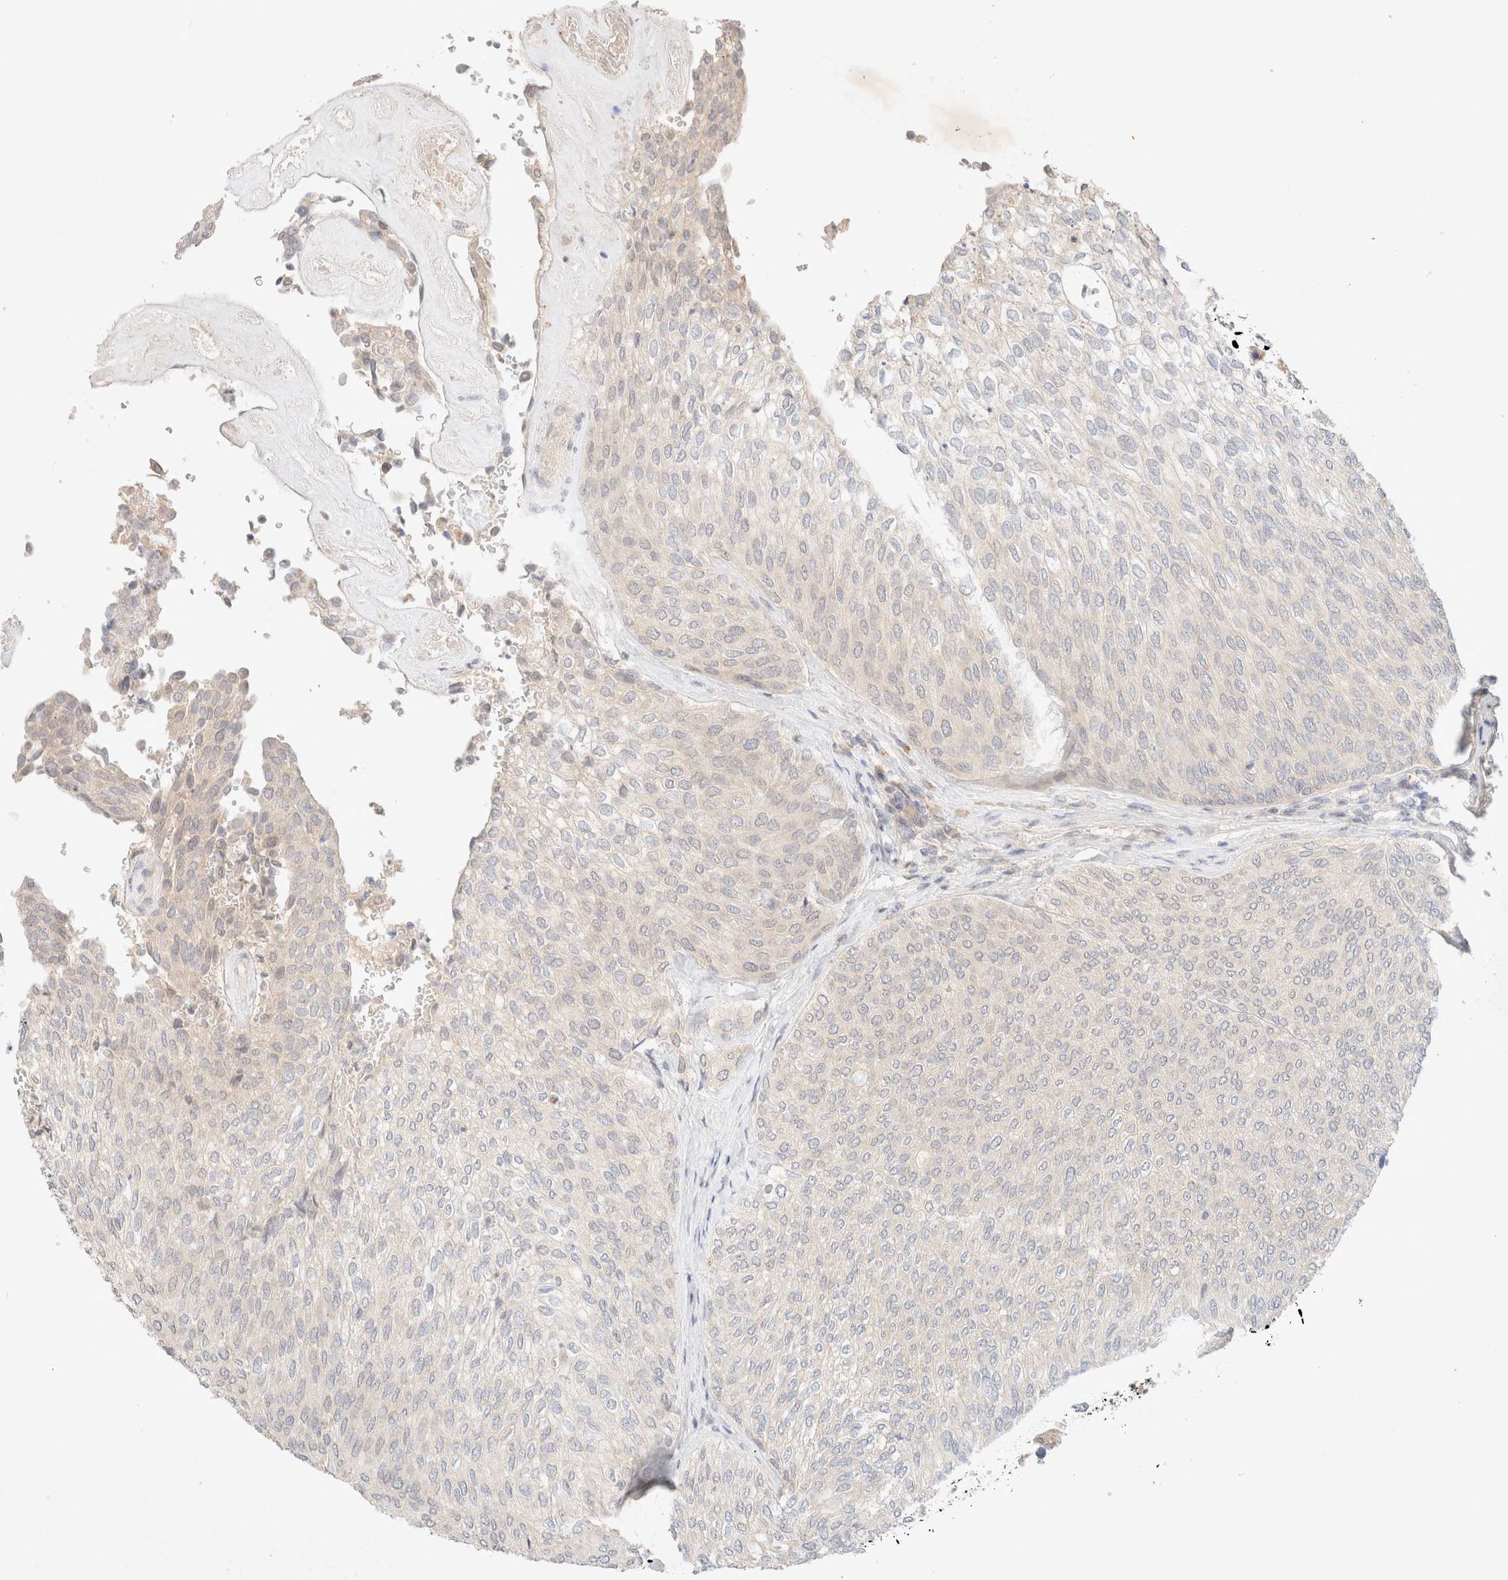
{"staining": {"intensity": "negative", "quantity": "none", "location": "none"}, "tissue": "urothelial cancer", "cell_type": "Tumor cells", "image_type": "cancer", "snomed": [{"axis": "morphology", "description": "Urothelial carcinoma, Low grade"}, {"axis": "topography", "description": "Urinary bladder"}], "caption": "IHC of urothelial cancer shows no staining in tumor cells.", "gene": "SARM1", "patient": {"sex": "female", "age": 79}}